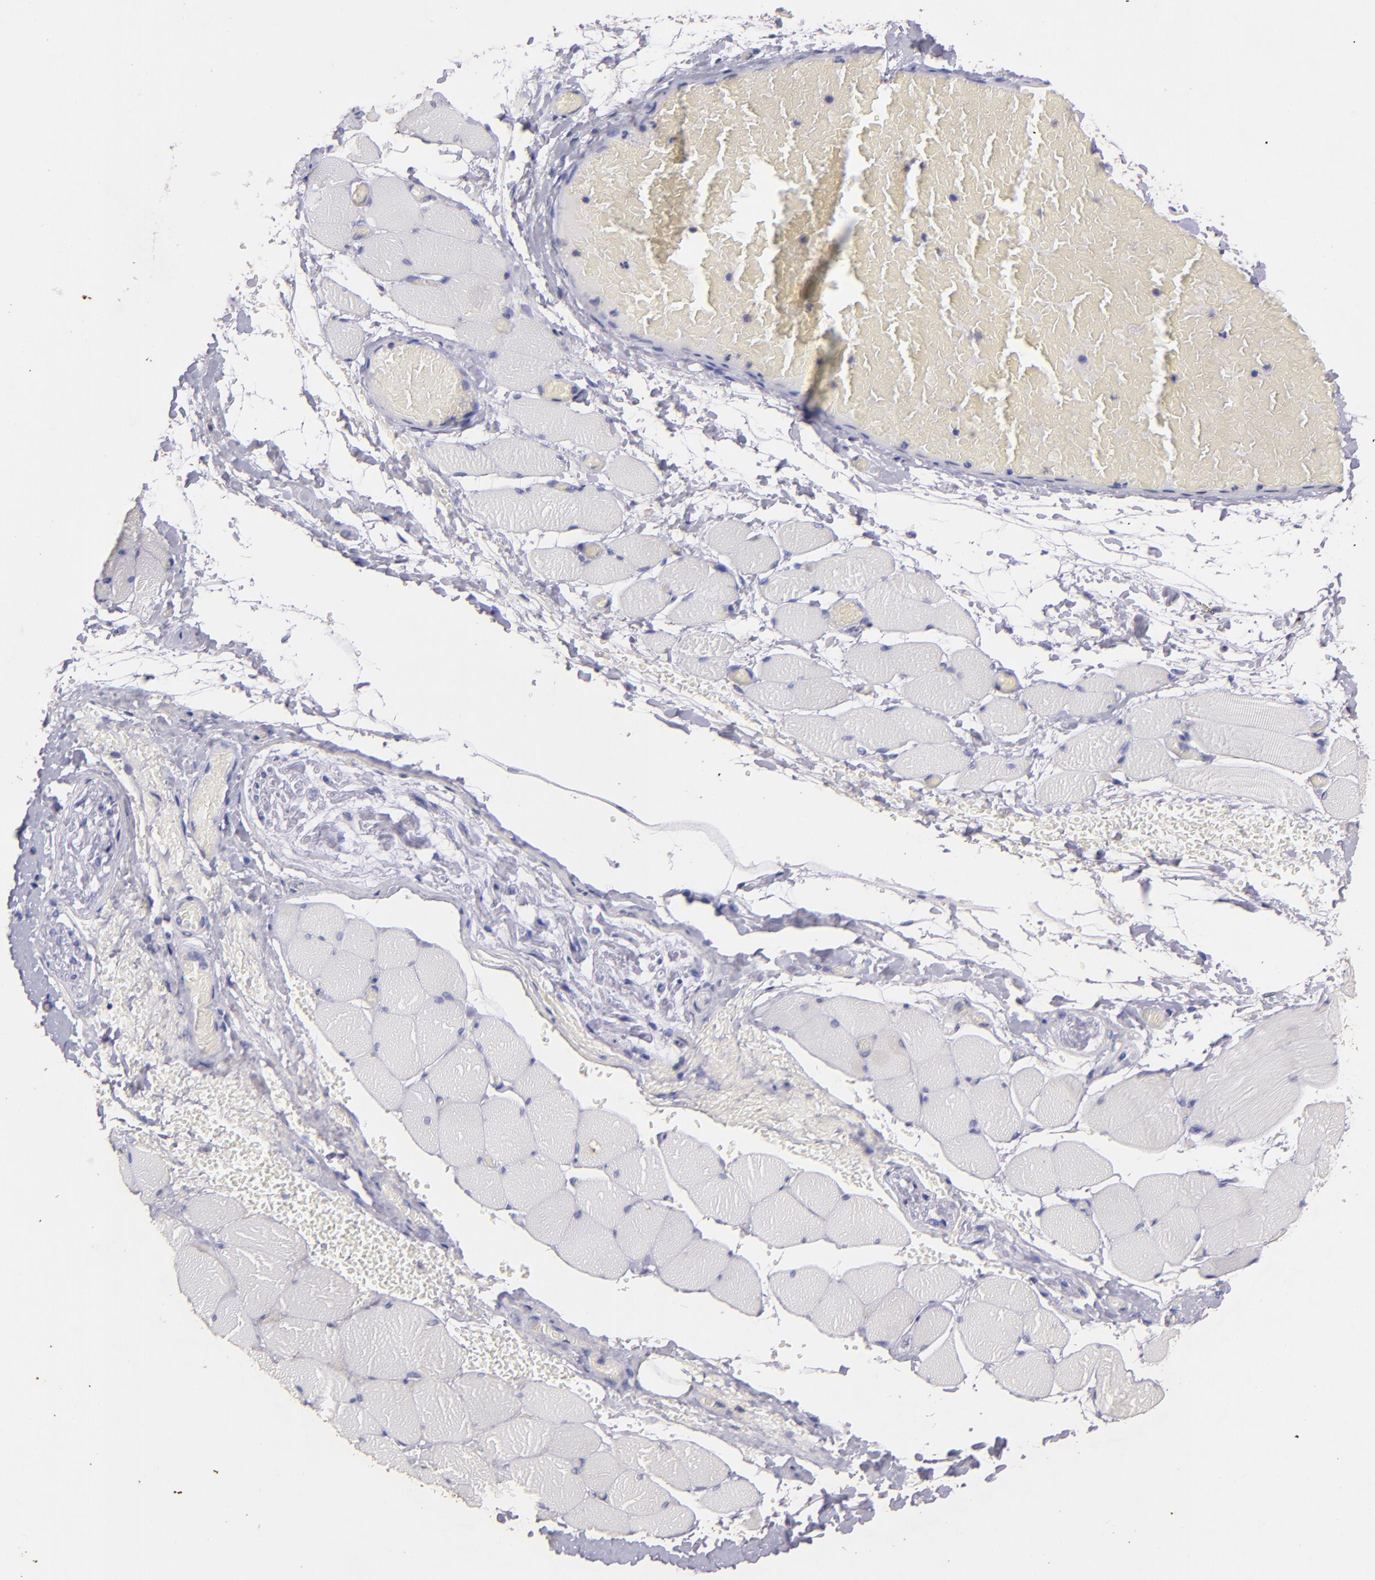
{"staining": {"intensity": "negative", "quantity": "none", "location": "none"}, "tissue": "skeletal muscle", "cell_type": "Myocytes", "image_type": "normal", "snomed": [{"axis": "morphology", "description": "Normal tissue, NOS"}, {"axis": "topography", "description": "Skeletal muscle"}, {"axis": "topography", "description": "Soft tissue"}], "caption": "Myocytes show no significant positivity in unremarkable skeletal muscle. (DAB (3,3'-diaminobenzidine) immunohistochemistry with hematoxylin counter stain).", "gene": "RET", "patient": {"sex": "female", "age": 58}}